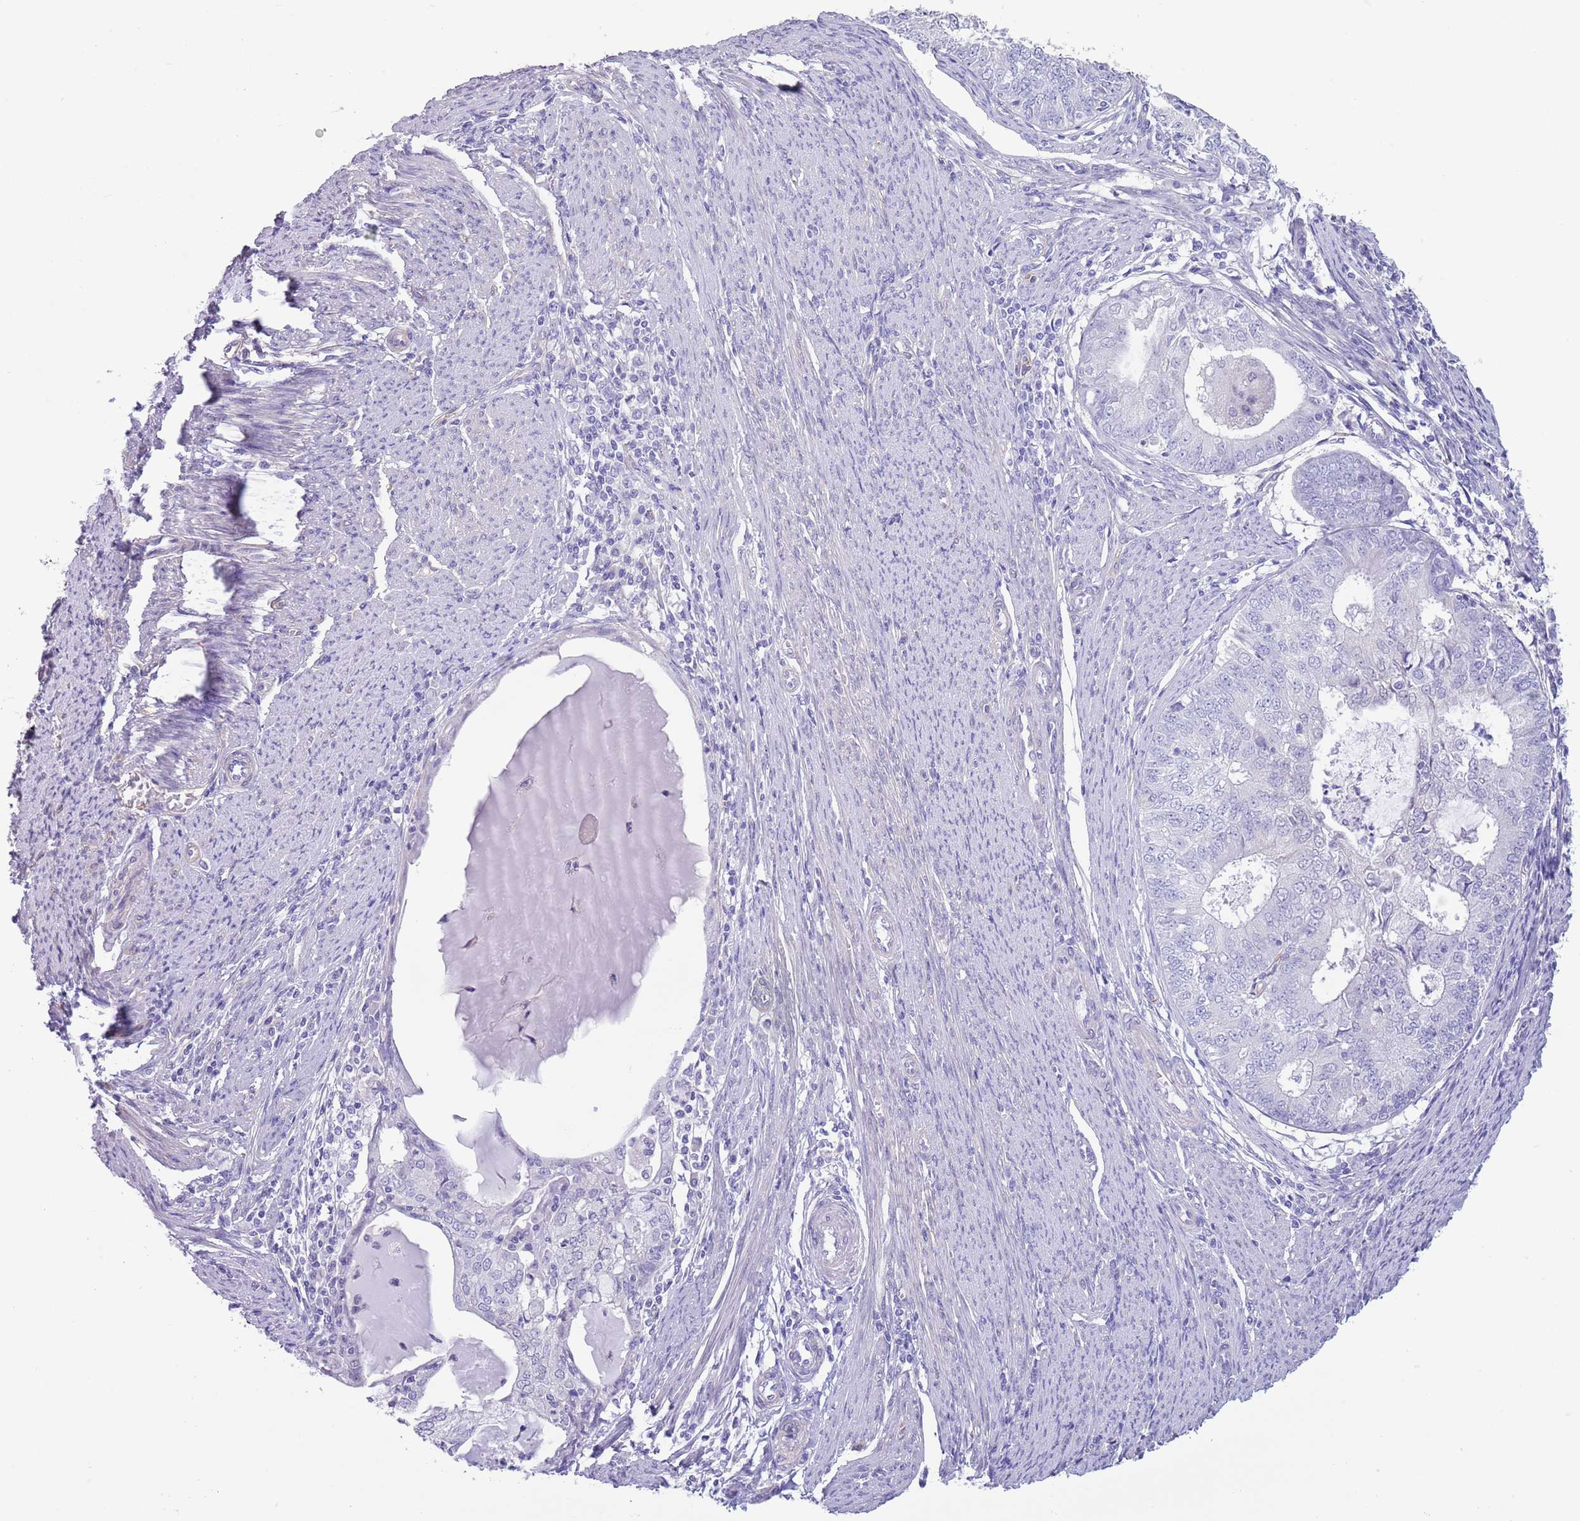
{"staining": {"intensity": "negative", "quantity": "none", "location": "none"}, "tissue": "endometrial cancer", "cell_type": "Tumor cells", "image_type": "cancer", "snomed": [{"axis": "morphology", "description": "Adenocarcinoma, NOS"}, {"axis": "topography", "description": "Endometrium"}], "caption": "The image shows no staining of tumor cells in adenocarcinoma (endometrial).", "gene": "TSGA13", "patient": {"sex": "female", "age": 57}}